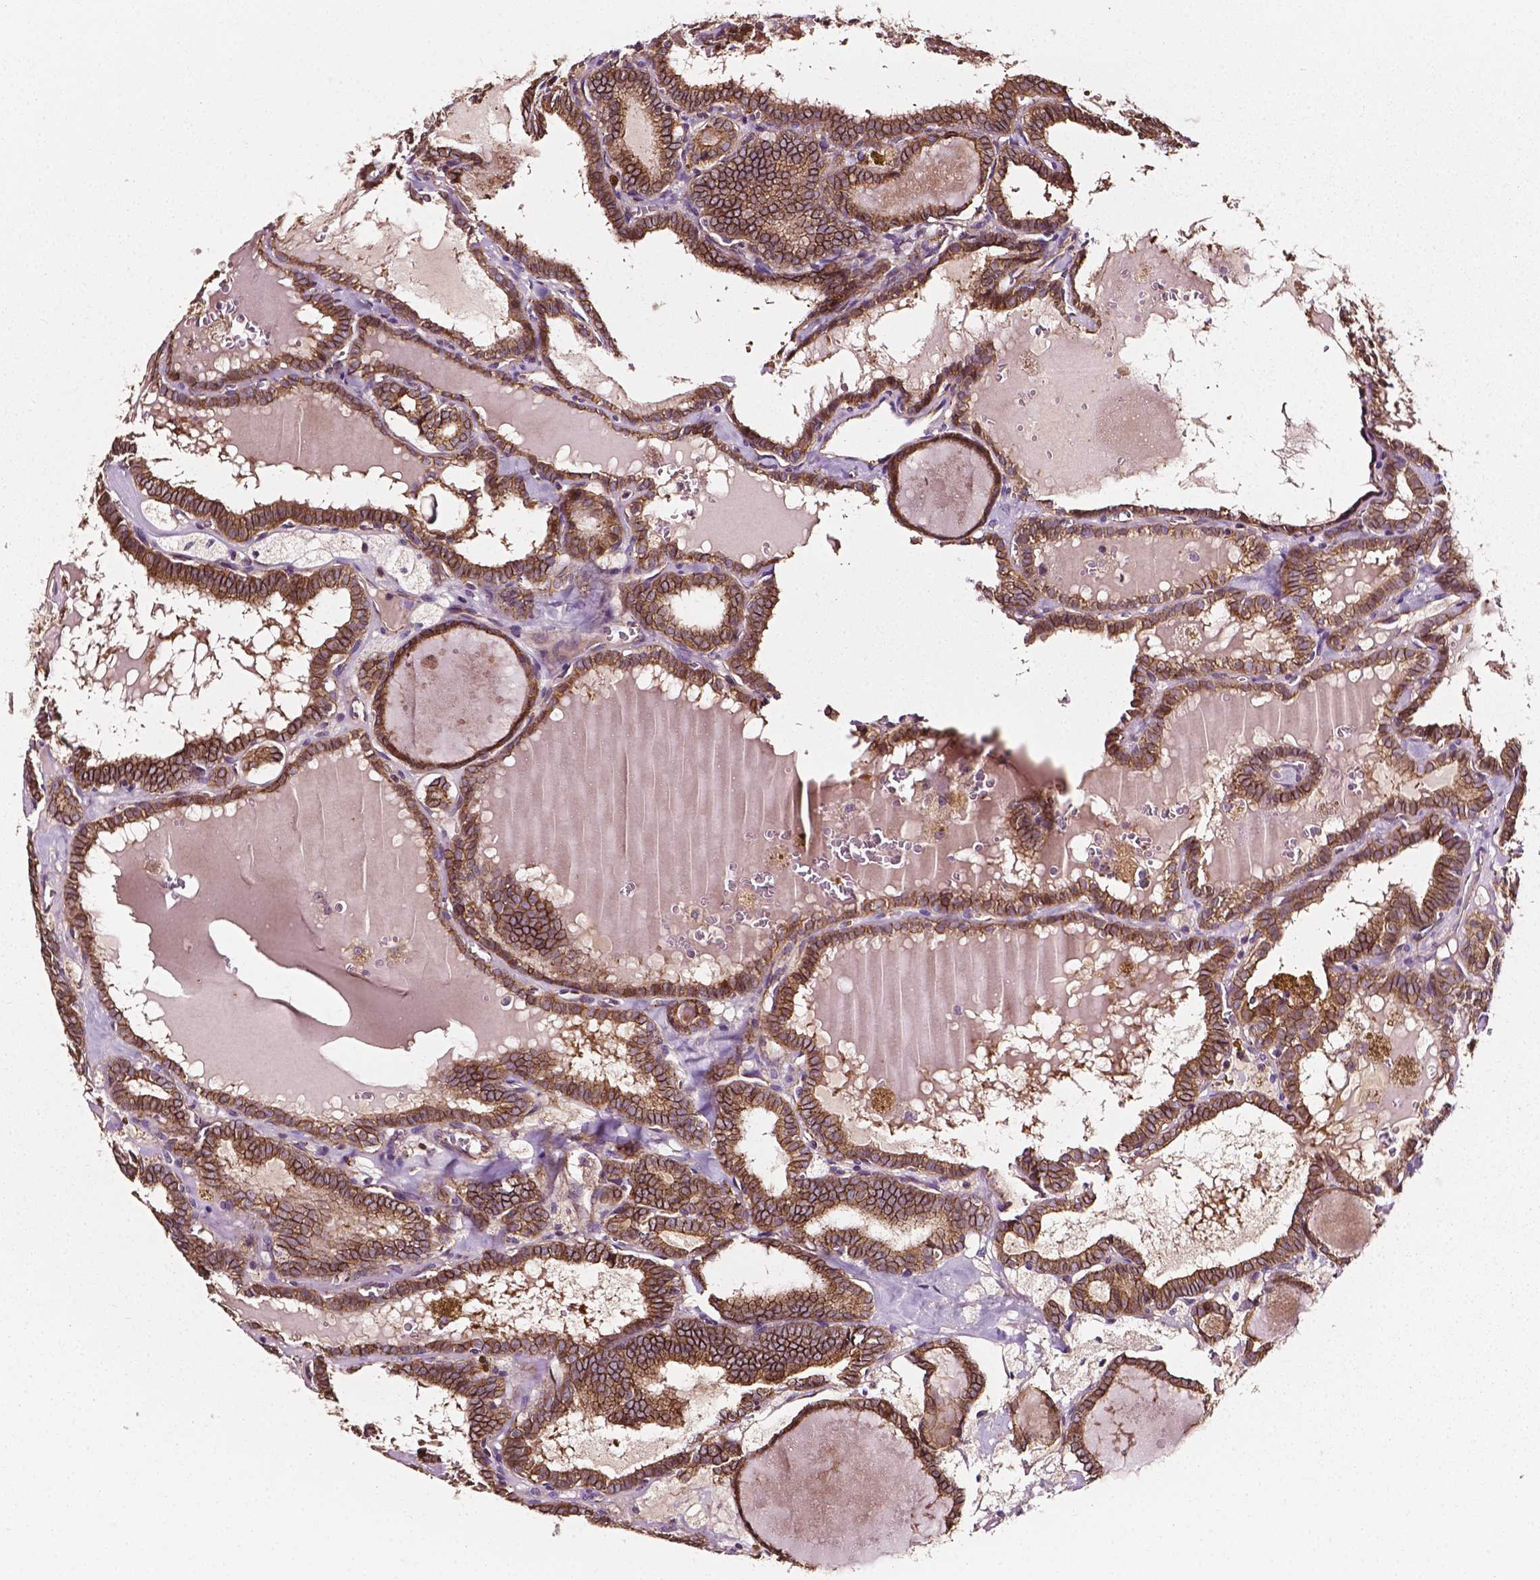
{"staining": {"intensity": "moderate", "quantity": ">75%", "location": "cytoplasmic/membranous"}, "tissue": "thyroid cancer", "cell_type": "Tumor cells", "image_type": "cancer", "snomed": [{"axis": "morphology", "description": "Papillary adenocarcinoma, NOS"}, {"axis": "topography", "description": "Thyroid gland"}], "caption": "Protein expression analysis of papillary adenocarcinoma (thyroid) reveals moderate cytoplasmic/membranous positivity in about >75% of tumor cells.", "gene": "ATG16L1", "patient": {"sex": "female", "age": 39}}